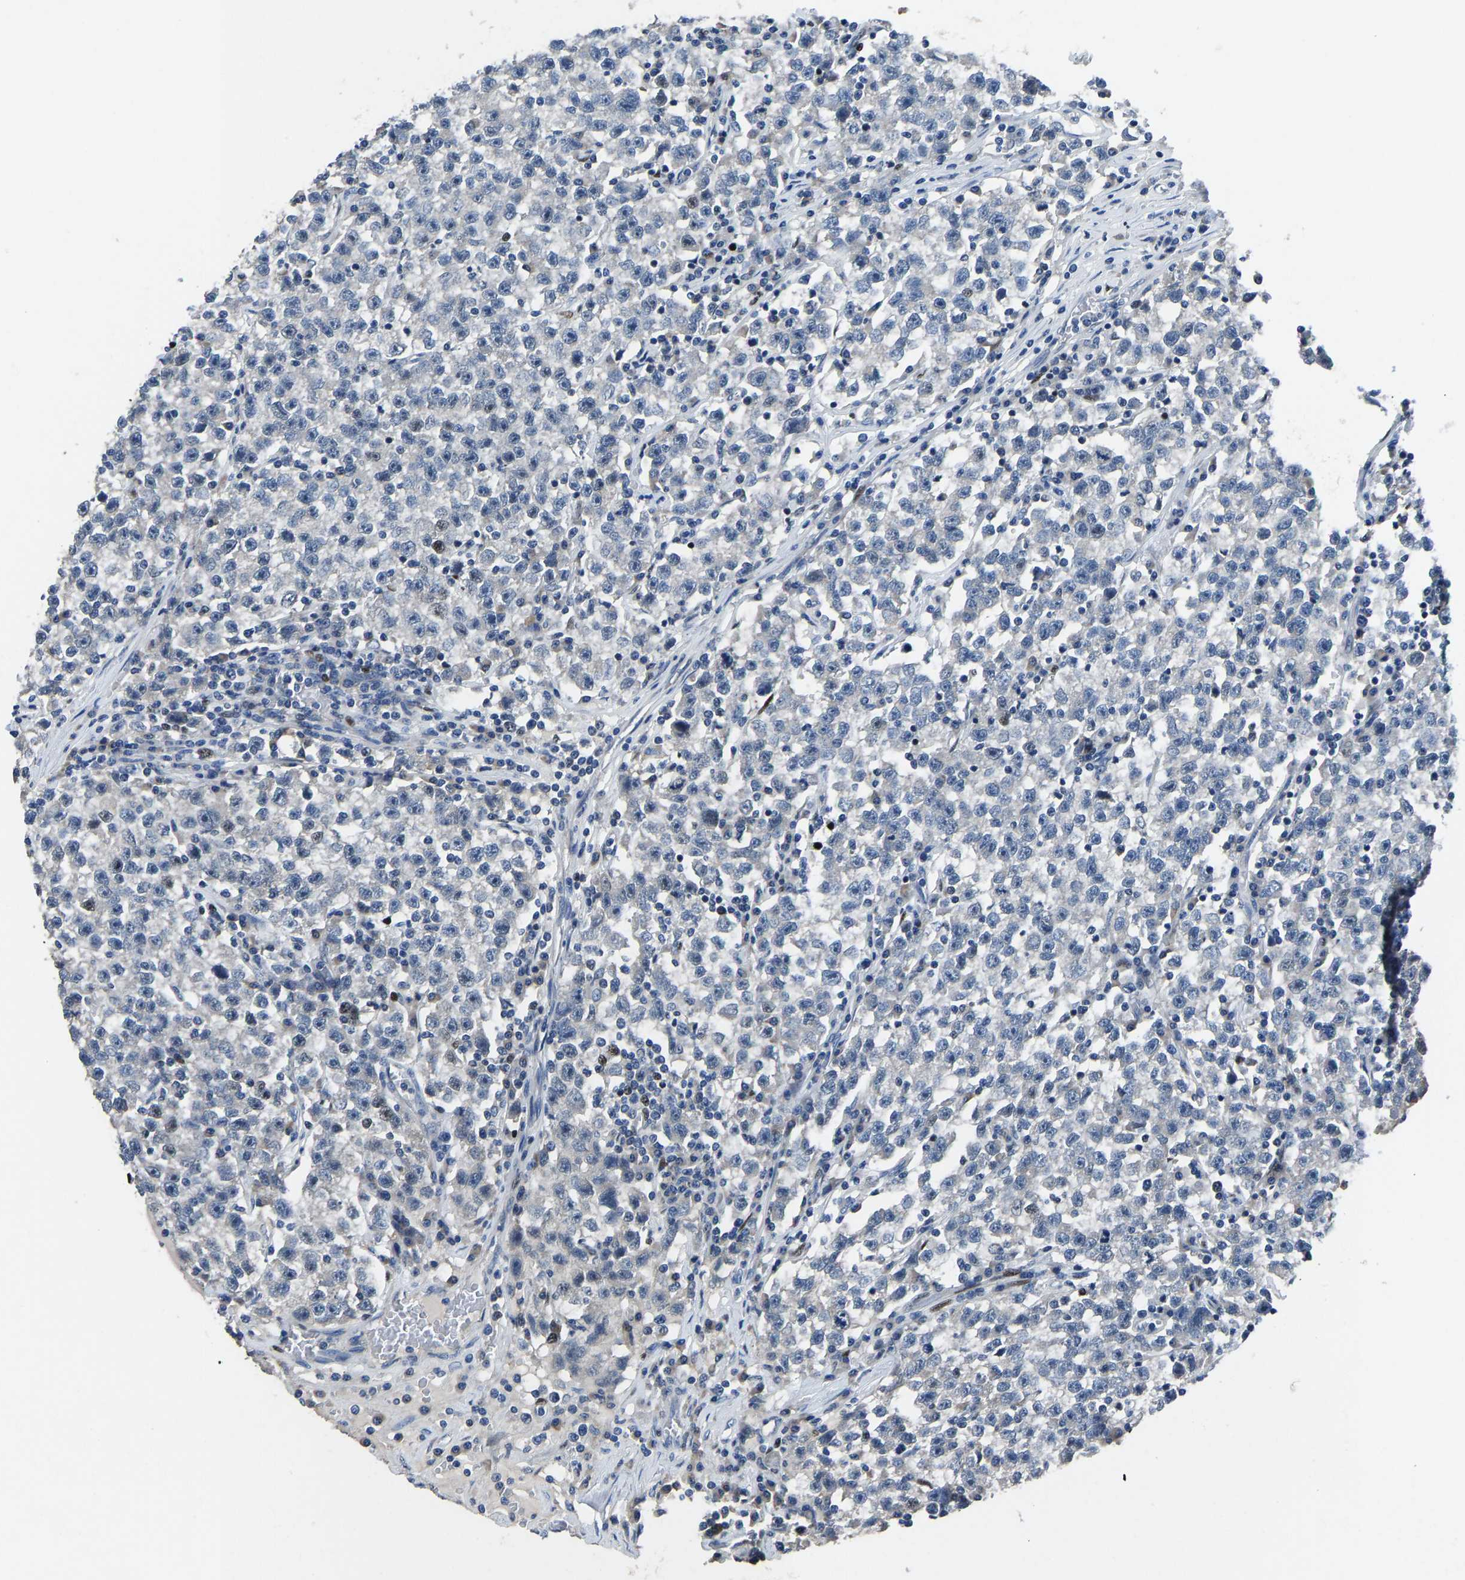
{"staining": {"intensity": "negative", "quantity": "none", "location": "none"}, "tissue": "testis cancer", "cell_type": "Tumor cells", "image_type": "cancer", "snomed": [{"axis": "morphology", "description": "Seminoma, NOS"}, {"axis": "topography", "description": "Testis"}], "caption": "A high-resolution micrograph shows immunohistochemistry staining of testis cancer, which reveals no significant positivity in tumor cells. The staining was performed using DAB to visualize the protein expression in brown, while the nuclei were stained in blue with hematoxylin (Magnification: 20x).", "gene": "EGR1", "patient": {"sex": "male", "age": 22}}